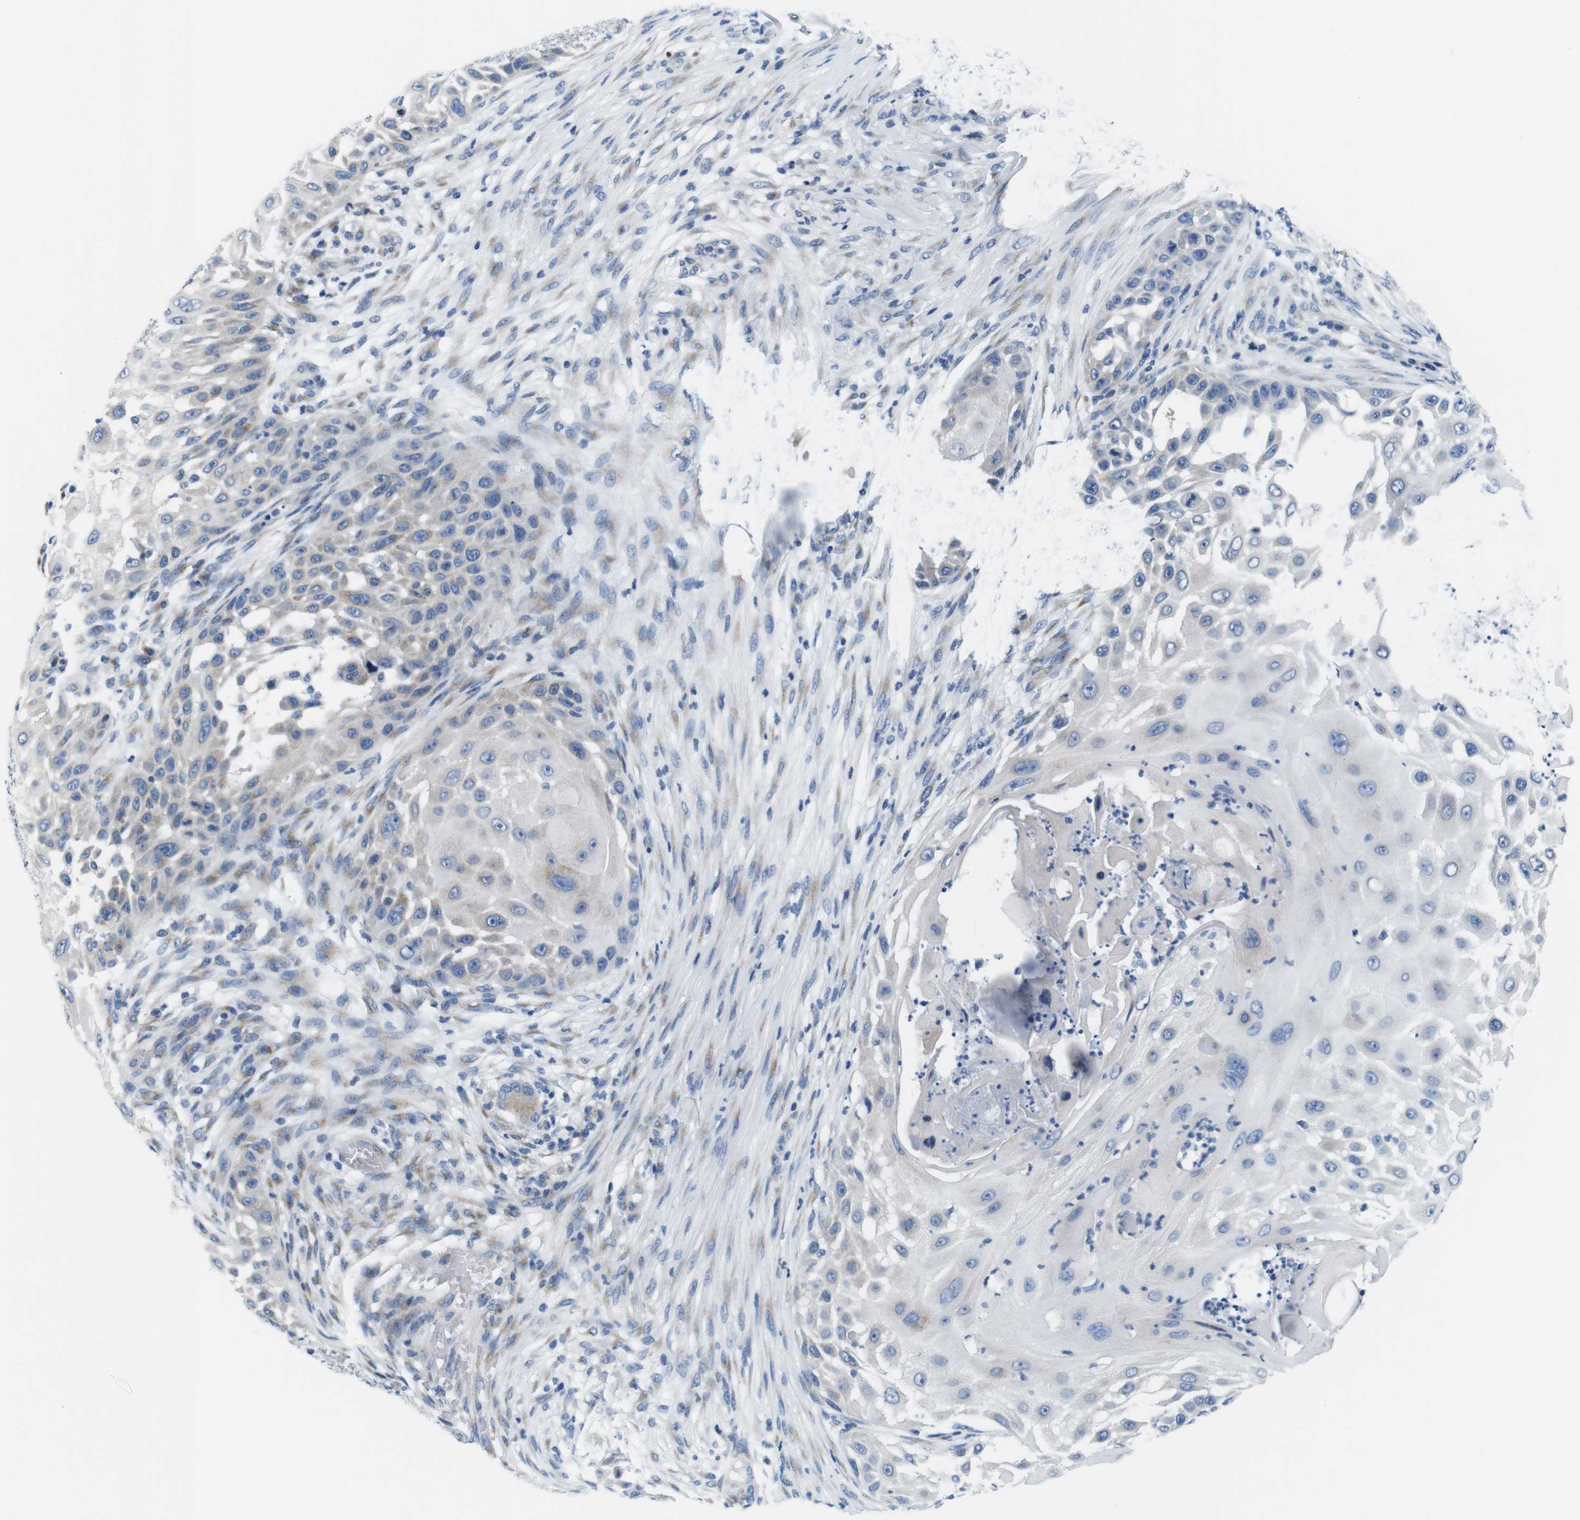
{"staining": {"intensity": "weak", "quantity": "<25%", "location": "cytoplasmic/membranous"}, "tissue": "skin cancer", "cell_type": "Tumor cells", "image_type": "cancer", "snomed": [{"axis": "morphology", "description": "Squamous cell carcinoma, NOS"}, {"axis": "topography", "description": "Skin"}], "caption": "Image shows no significant protein staining in tumor cells of skin cancer (squamous cell carcinoma). (DAB (3,3'-diaminobenzidine) IHC with hematoxylin counter stain).", "gene": "GOLGA2", "patient": {"sex": "female", "age": 44}}